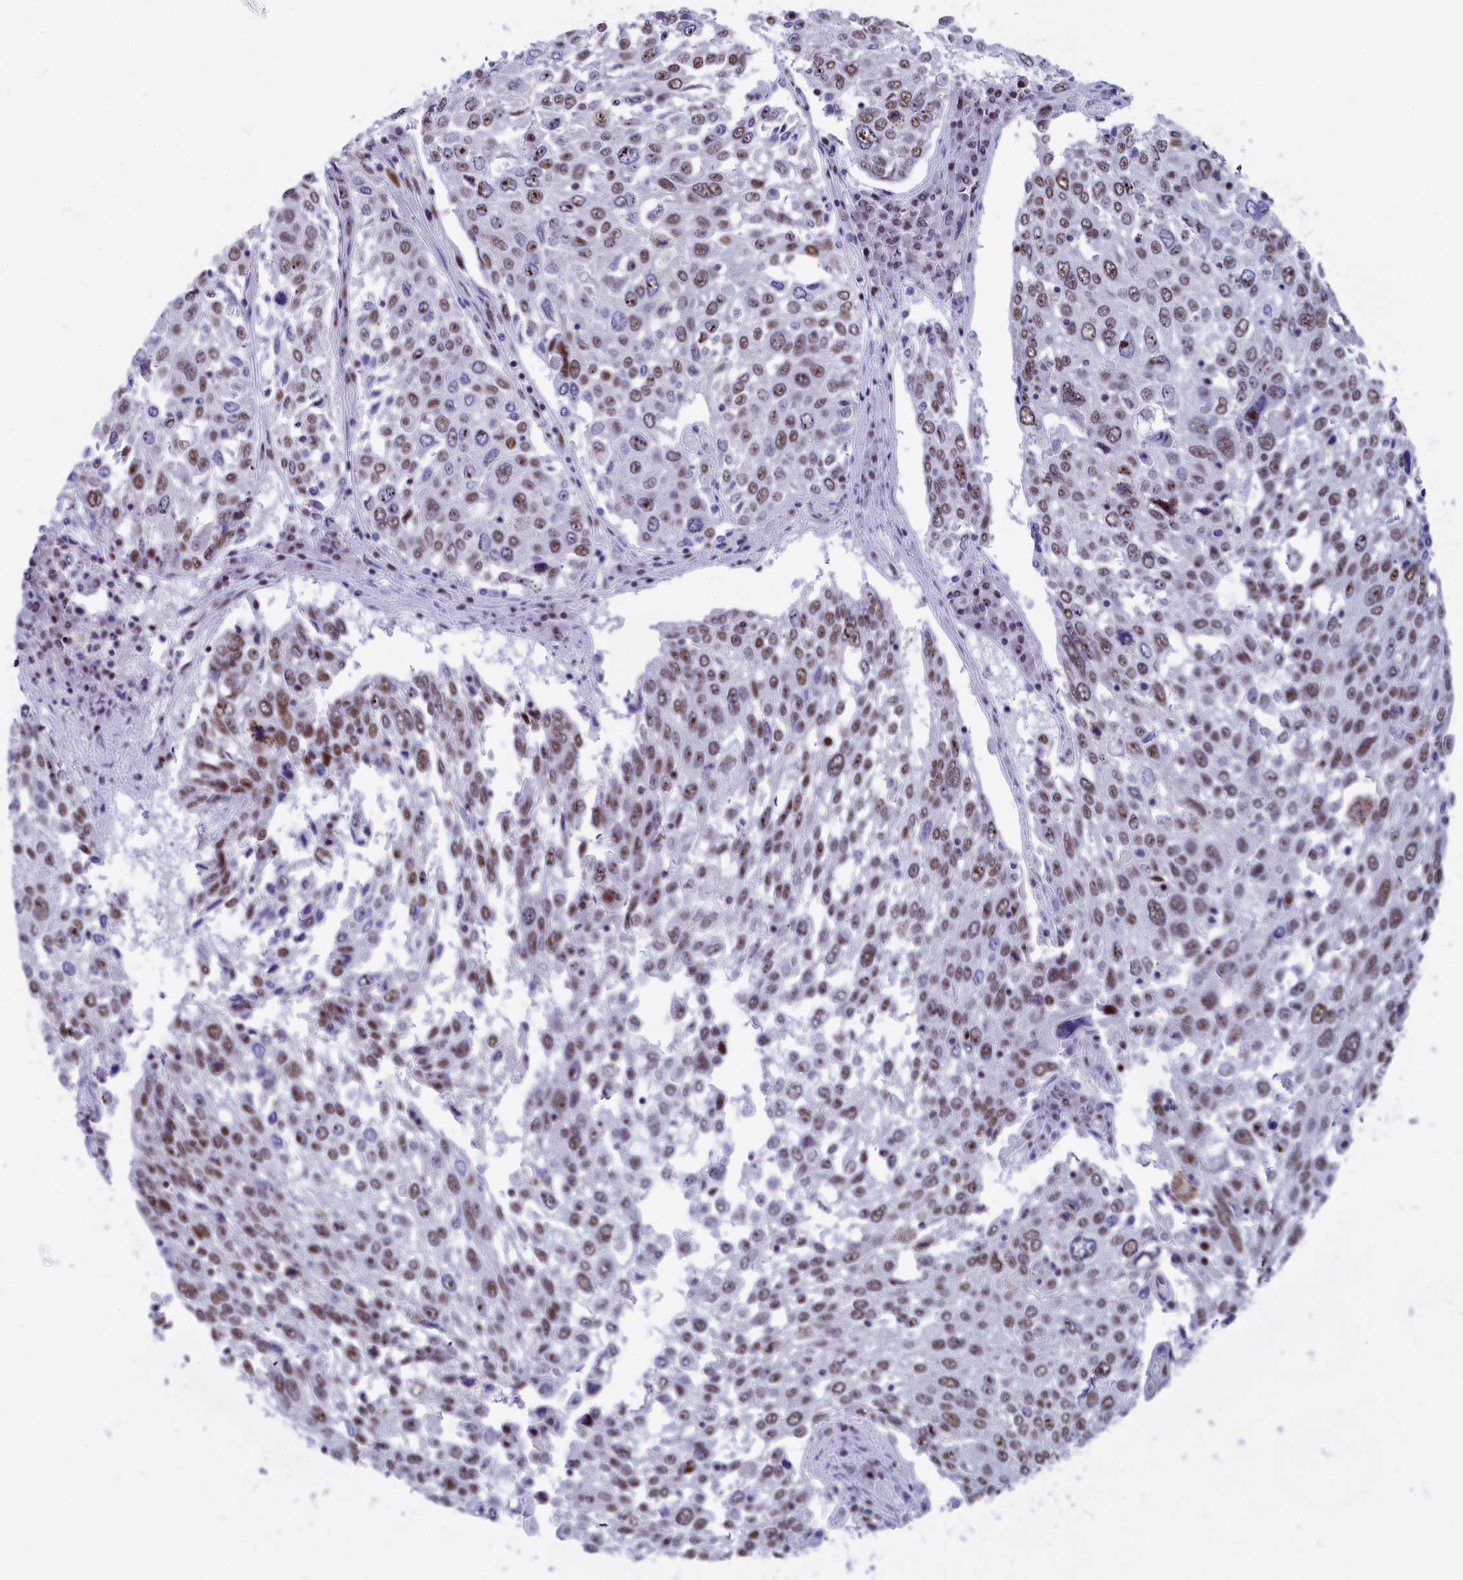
{"staining": {"intensity": "moderate", "quantity": ">75%", "location": "nuclear"}, "tissue": "lung cancer", "cell_type": "Tumor cells", "image_type": "cancer", "snomed": [{"axis": "morphology", "description": "Squamous cell carcinoma, NOS"}, {"axis": "topography", "description": "Lung"}], "caption": "Brown immunohistochemical staining in lung squamous cell carcinoma demonstrates moderate nuclear staining in about >75% of tumor cells. (IHC, brightfield microscopy, high magnification).", "gene": "NSA2", "patient": {"sex": "male", "age": 65}}